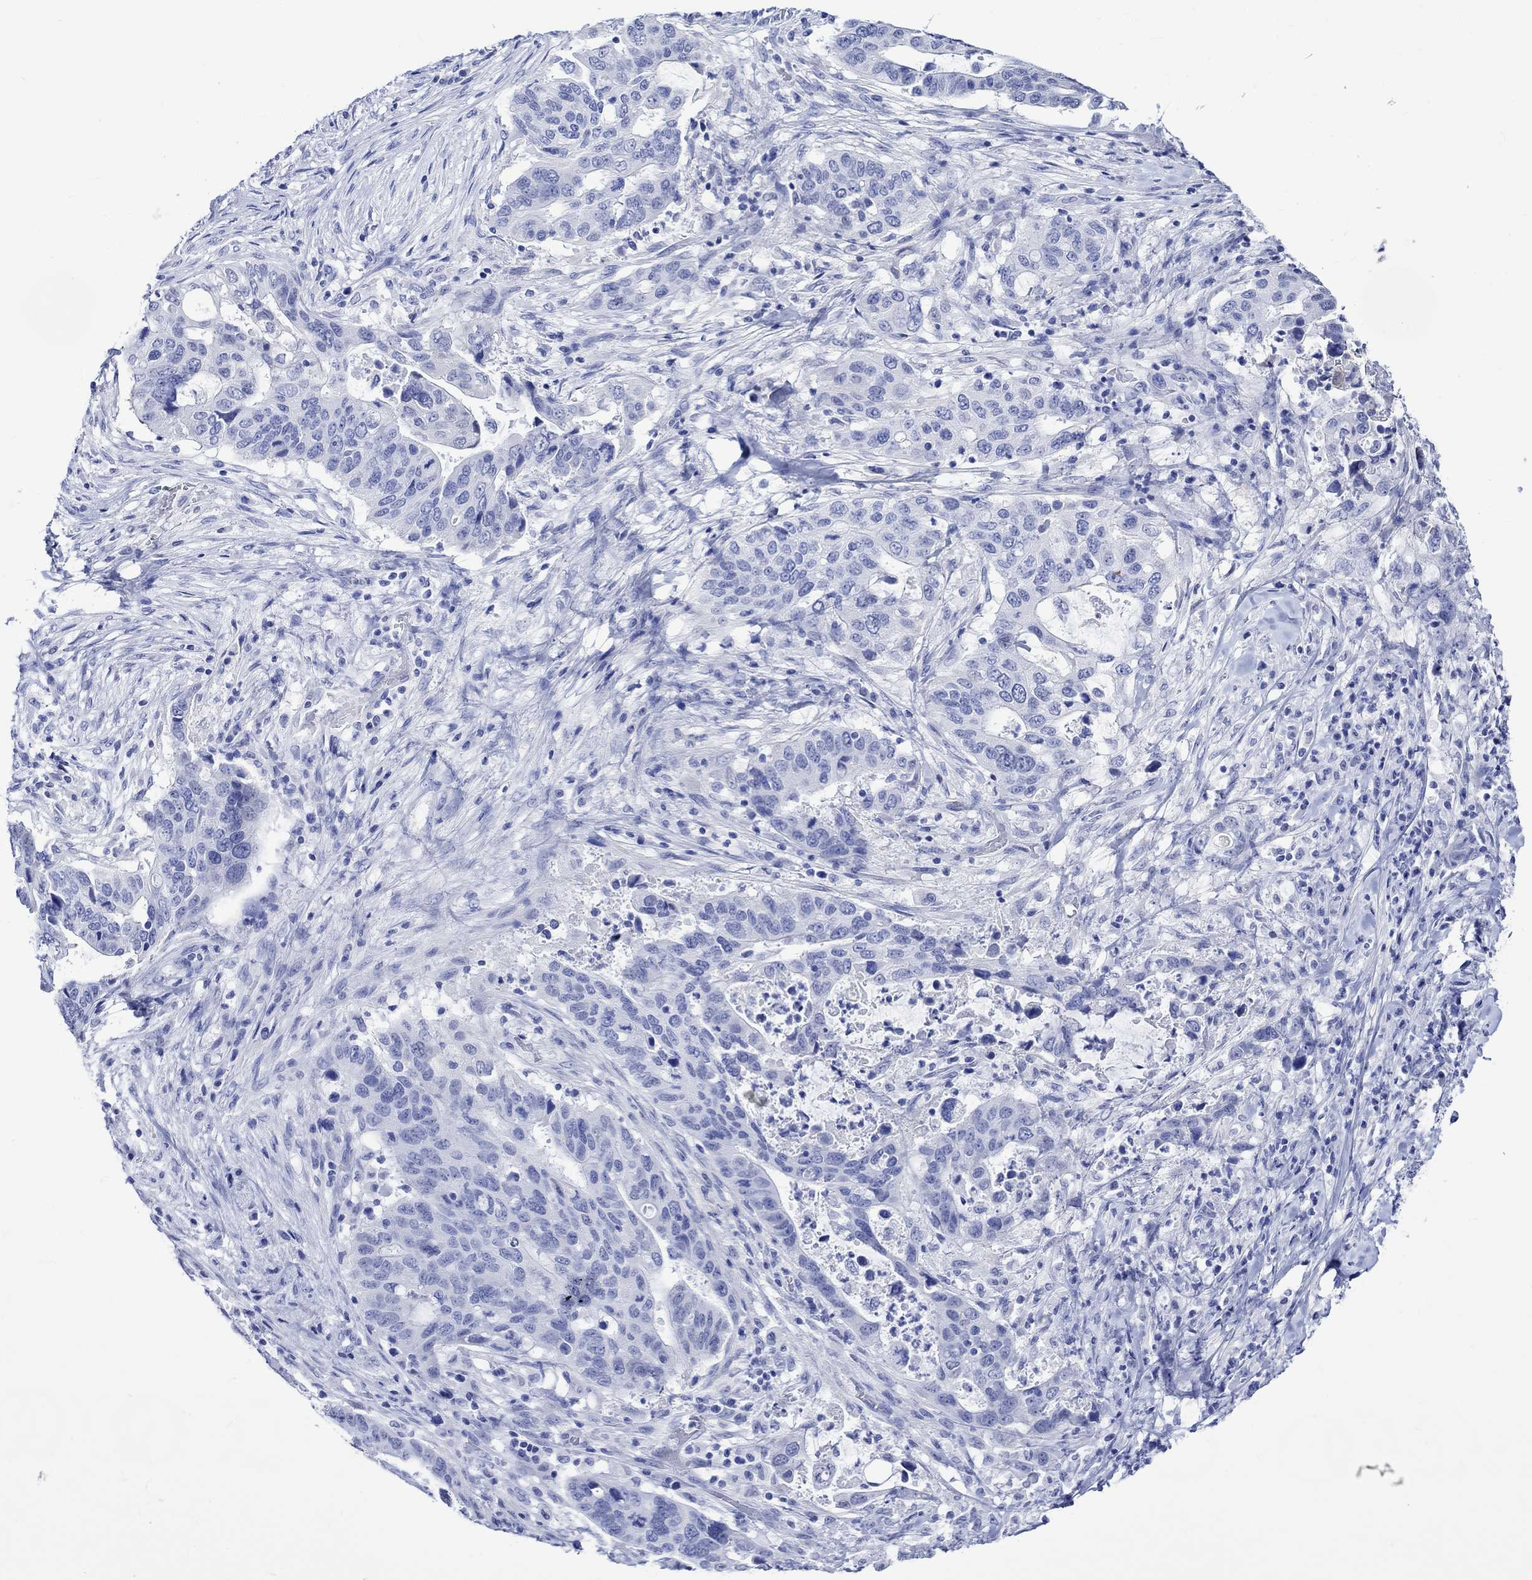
{"staining": {"intensity": "negative", "quantity": "none", "location": "none"}, "tissue": "stomach cancer", "cell_type": "Tumor cells", "image_type": "cancer", "snomed": [{"axis": "morphology", "description": "Adenocarcinoma, NOS"}, {"axis": "topography", "description": "Stomach"}], "caption": "The photomicrograph displays no staining of tumor cells in adenocarcinoma (stomach).", "gene": "CRYAB", "patient": {"sex": "male", "age": 54}}